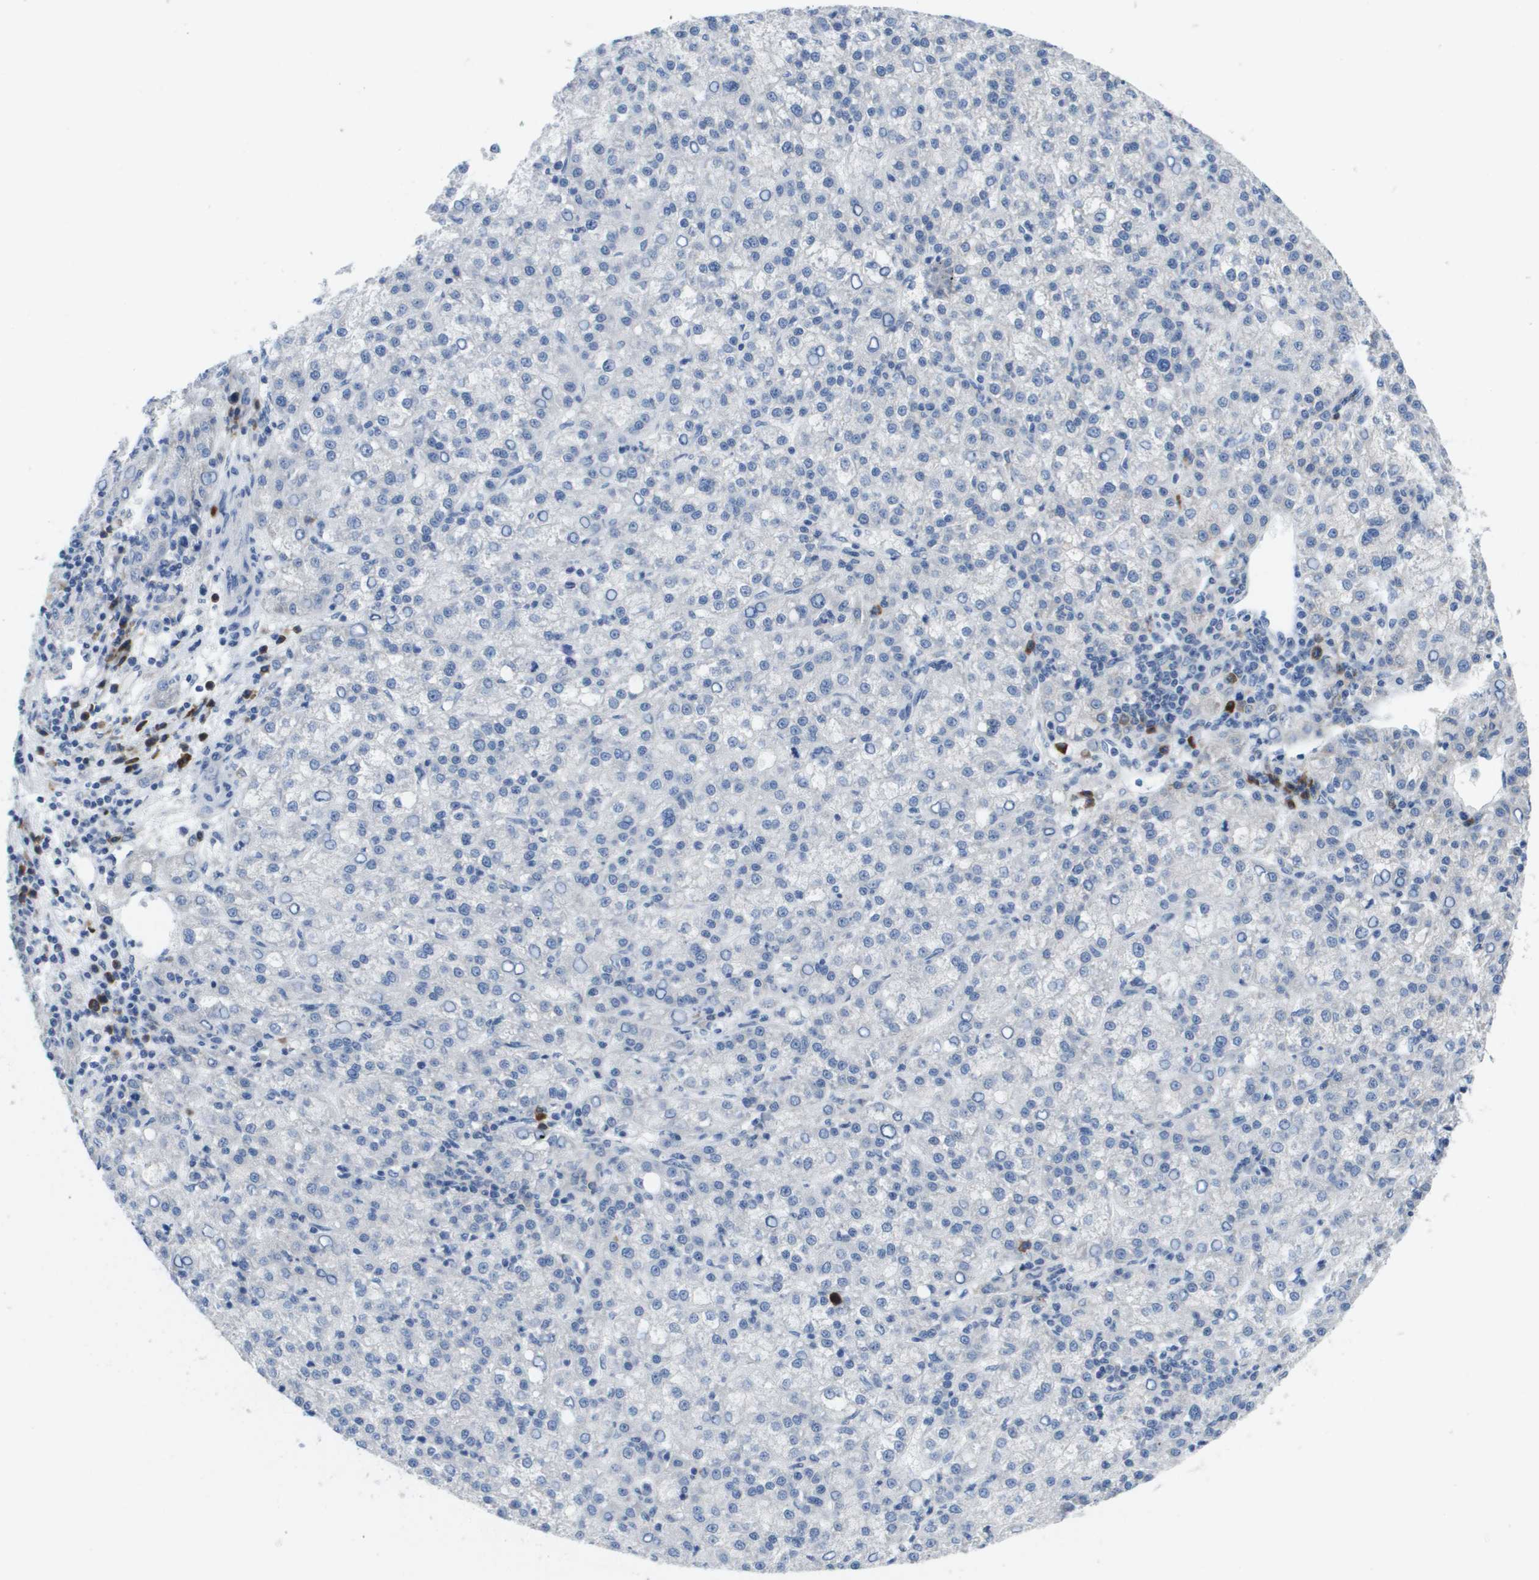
{"staining": {"intensity": "negative", "quantity": "none", "location": "none"}, "tissue": "liver cancer", "cell_type": "Tumor cells", "image_type": "cancer", "snomed": [{"axis": "morphology", "description": "Carcinoma, Hepatocellular, NOS"}, {"axis": "topography", "description": "Liver"}], "caption": "Immunohistochemistry of liver hepatocellular carcinoma shows no expression in tumor cells. (Brightfield microscopy of DAB immunohistochemistry at high magnification).", "gene": "CD3G", "patient": {"sex": "female", "age": 58}}